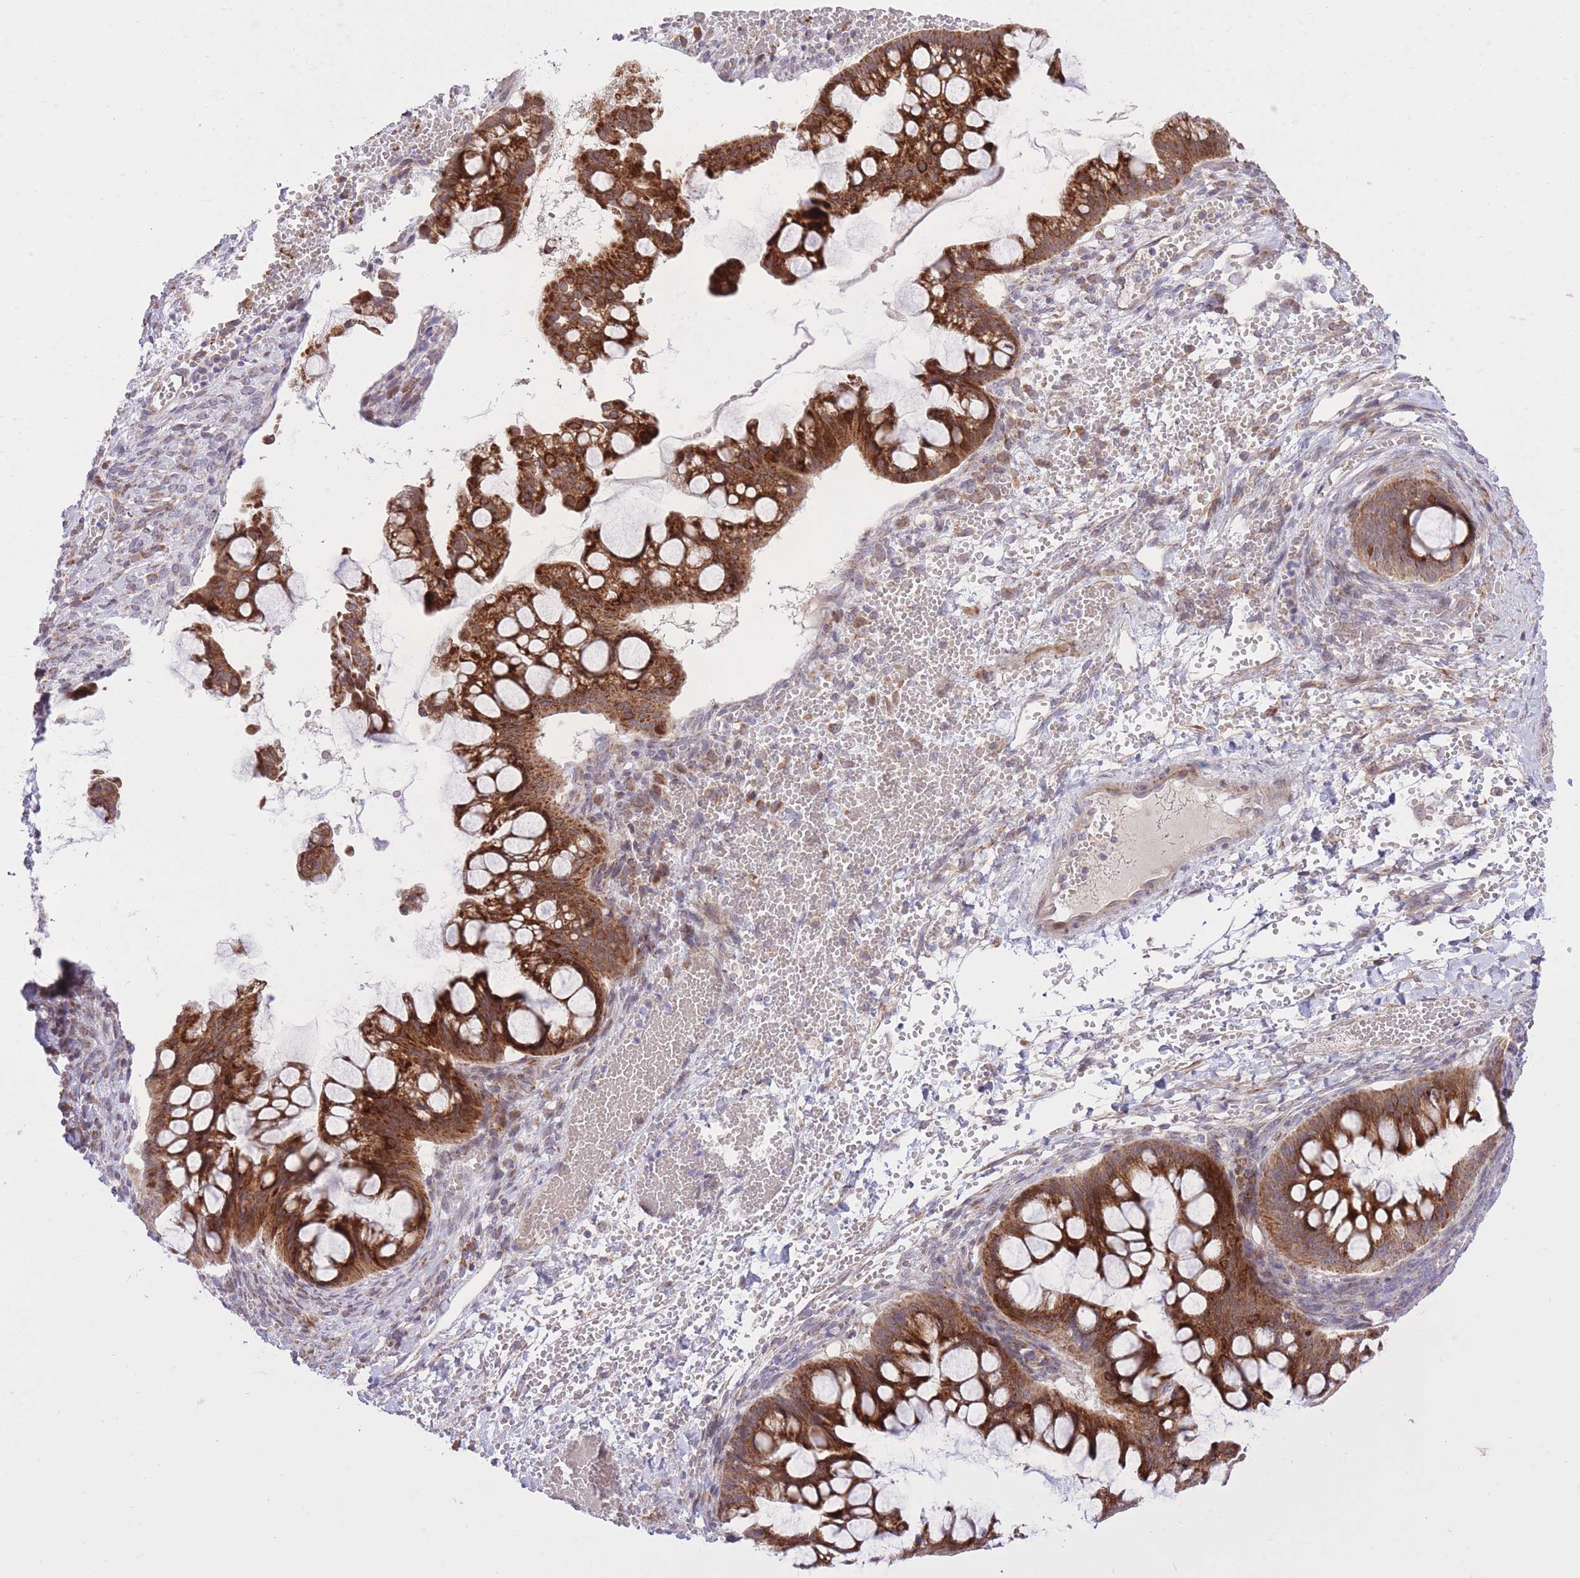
{"staining": {"intensity": "strong", "quantity": ">75%", "location": "cytoplasmic/membranous"}, "tissue": "ovarian cancer", "cell_type": "Tumor cells", "image_type": "cancer", "snomed": [{"axis": "morphology", "description": "Cystadenocarcinoma, mucinous, NOS"}, {"axis": "topography", "description": "Ovary"}], "caption": "DAB immunohistochemical staining of human ovarian mucinous cystadenocarcinoma displays strong cytoplasmic/membranous protein expression in approximately >75% of tumor cells. The staining was performed using DAB, with brown indicating positive protein expression. Nuclei are stained blue with hematoxylin.", "gene": "SLC4A4", "patient": {"sex": "female", "age": 73}}